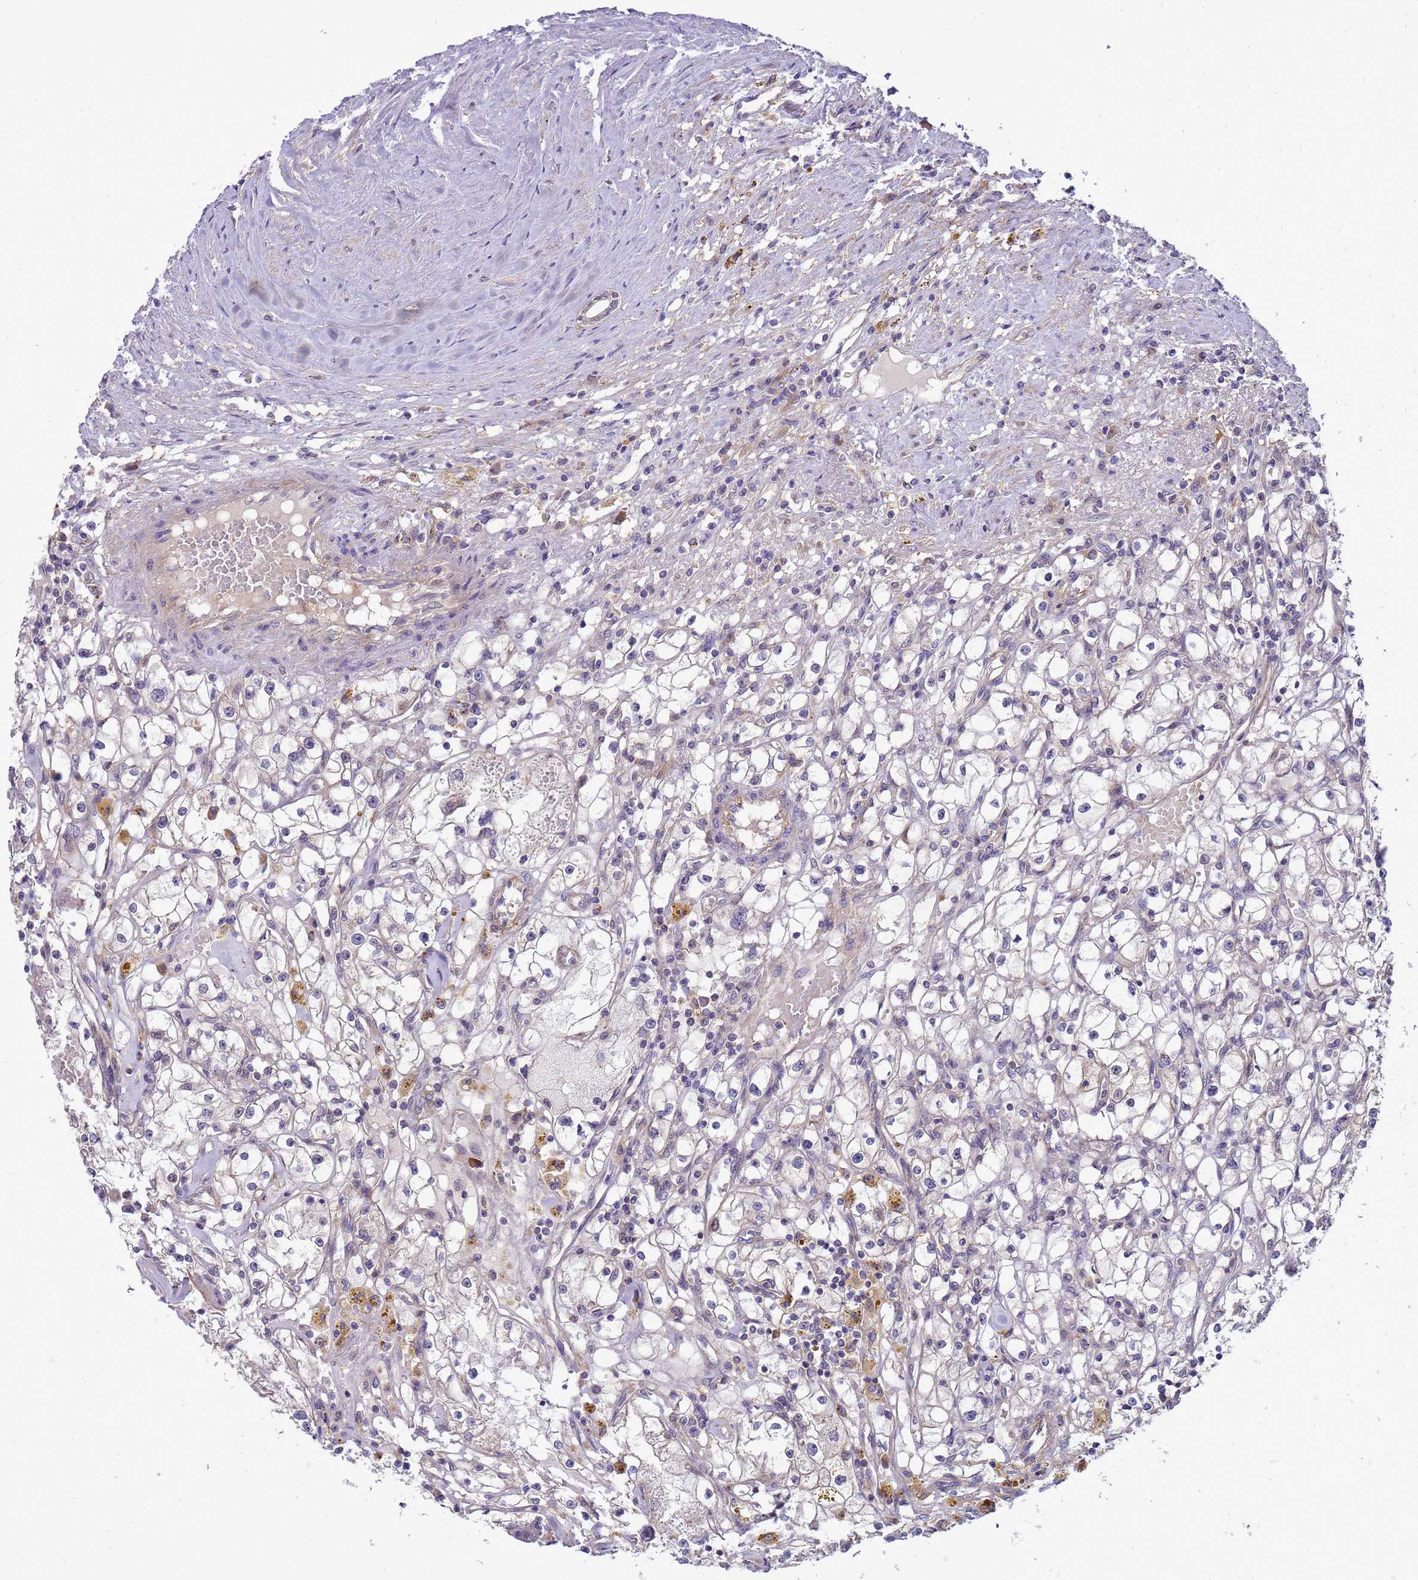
{"staining": {"intensity": "negative", "quantity": "none", "location": "none"}, "tissue": "renal cancer", "cell_type": "Tumor cells", "image_type": "cancer", "snomed": [{"axis": "morphology", "description": "Adenocarcinoma, NOS"}, {"axis": "topography", "description": "Kidney"}], "caption": "IHC photomicrograph of renal cancer stained for a protein (brown), which reveals no staining in tumor cells.", "gene": "ENOPH1", "patient": {"sex": "male", "age": 56}}